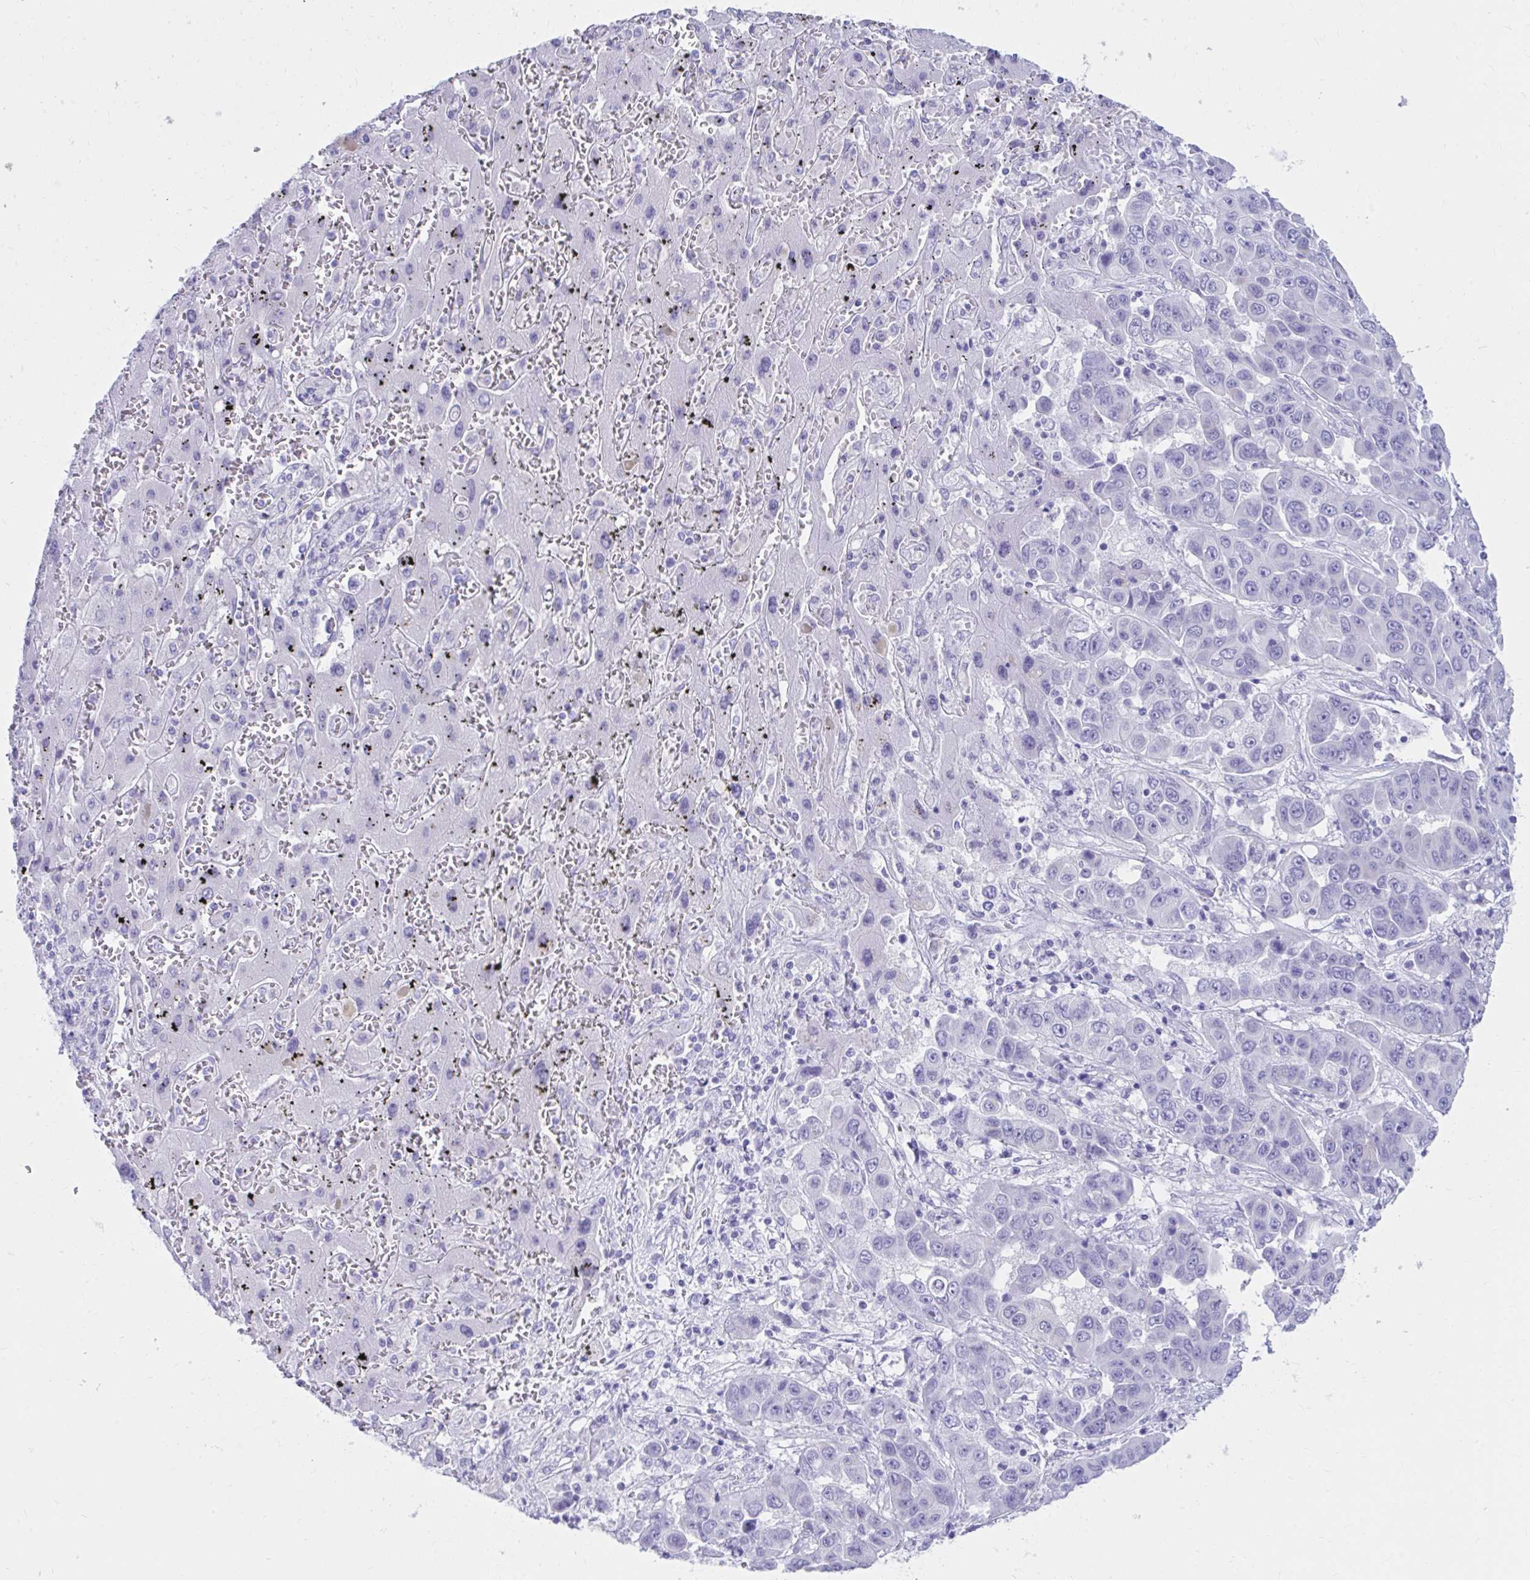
{"staining": {"intensity": "negative", "quantity": "none", "location": "none"}, "tissue": "liver cancer", "cell_type": "Tumor cells", "image_type": "cancer", "snomed": [{"axis": "morphology", "description": "Cholangiocarcinoma"}, {"axis": "topography", "description": "Liver"}], "caption": "This is an immunohistochemistry (IHC) histopathology image of liver cancer. There is no staining in tumor cells.", "gene": "SHISA8", "patient": {"sex": "female", "age": 52}}